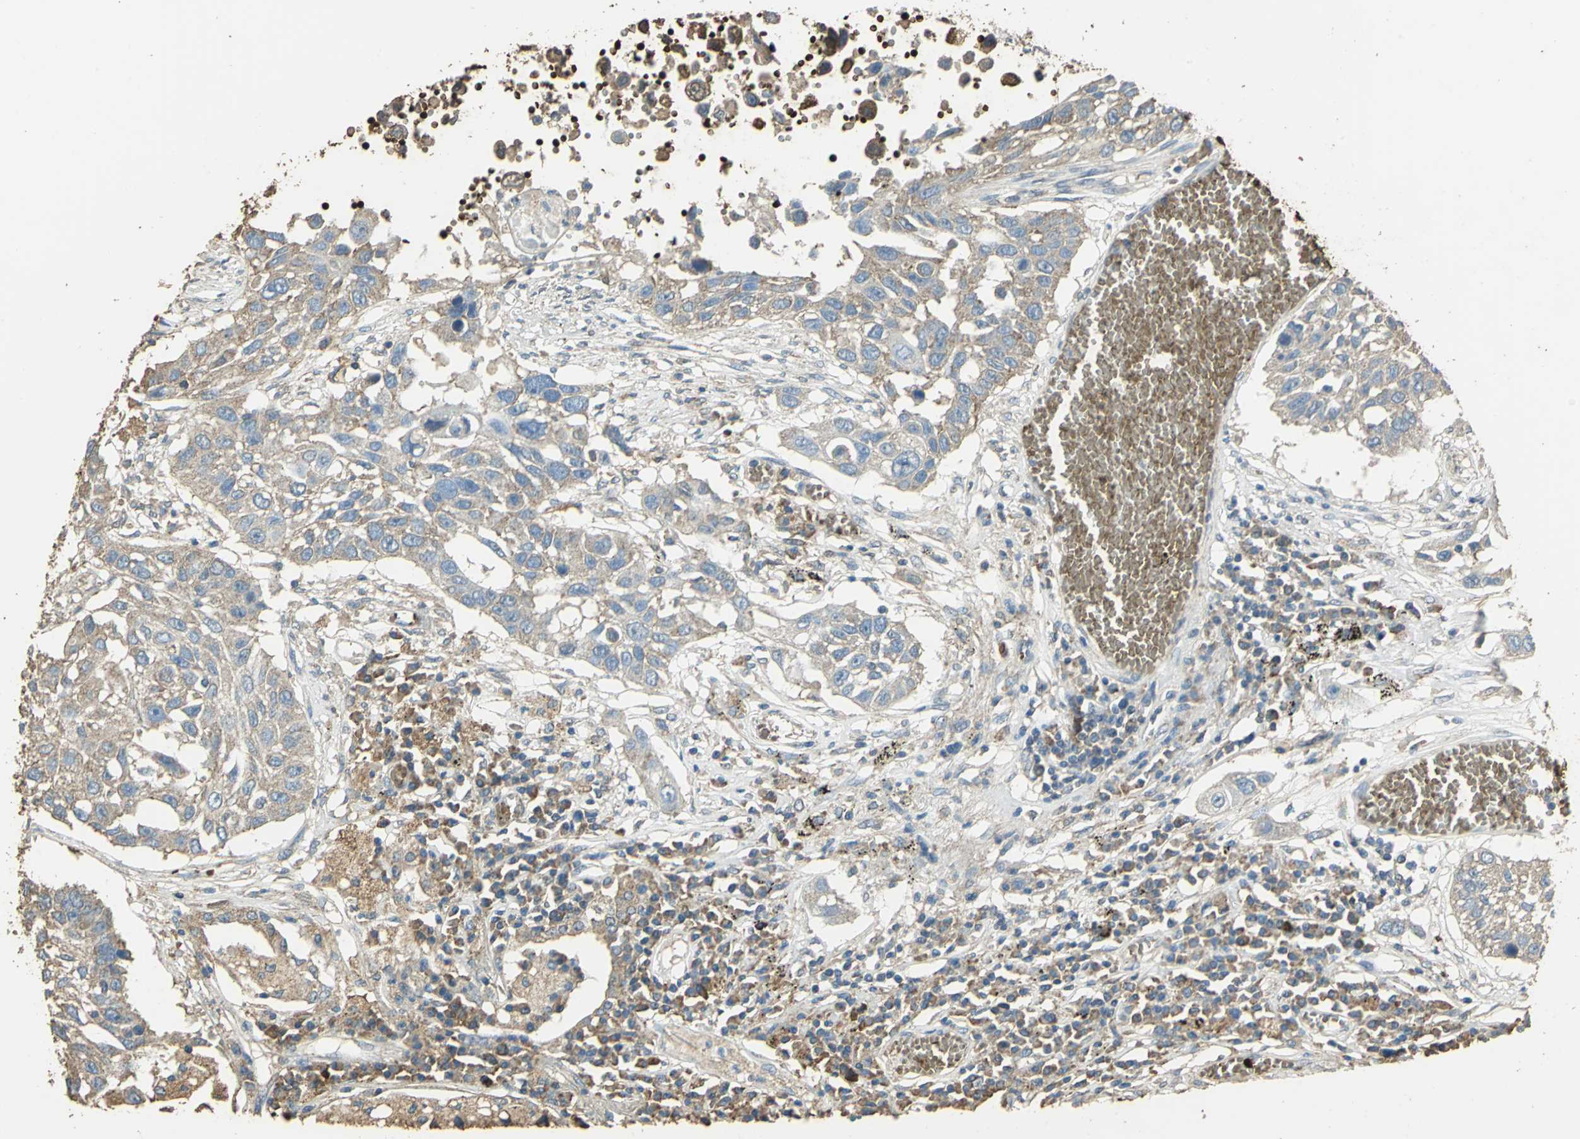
{"staining": {"intensity": "weak", "quantity": ">75%", "location": "cytoplasmic/membranous"}, "tissue": "lung cancer", "cell_type": "Tumor cells", "image_type": "cancer", "snomed": [{"axis": "morphology", "description": "Squamous cell carcinoma, NOS"}, {"axis": "topography", "description": "Lung"}], "caption": "Brown immunohistochemical staining in lung cancer displays weak cytoplasmic/membranous positivity in about >75% of tumor cells.", "gene": "TRAPPC2", "patient": {"sex": "male", "age": 71}}